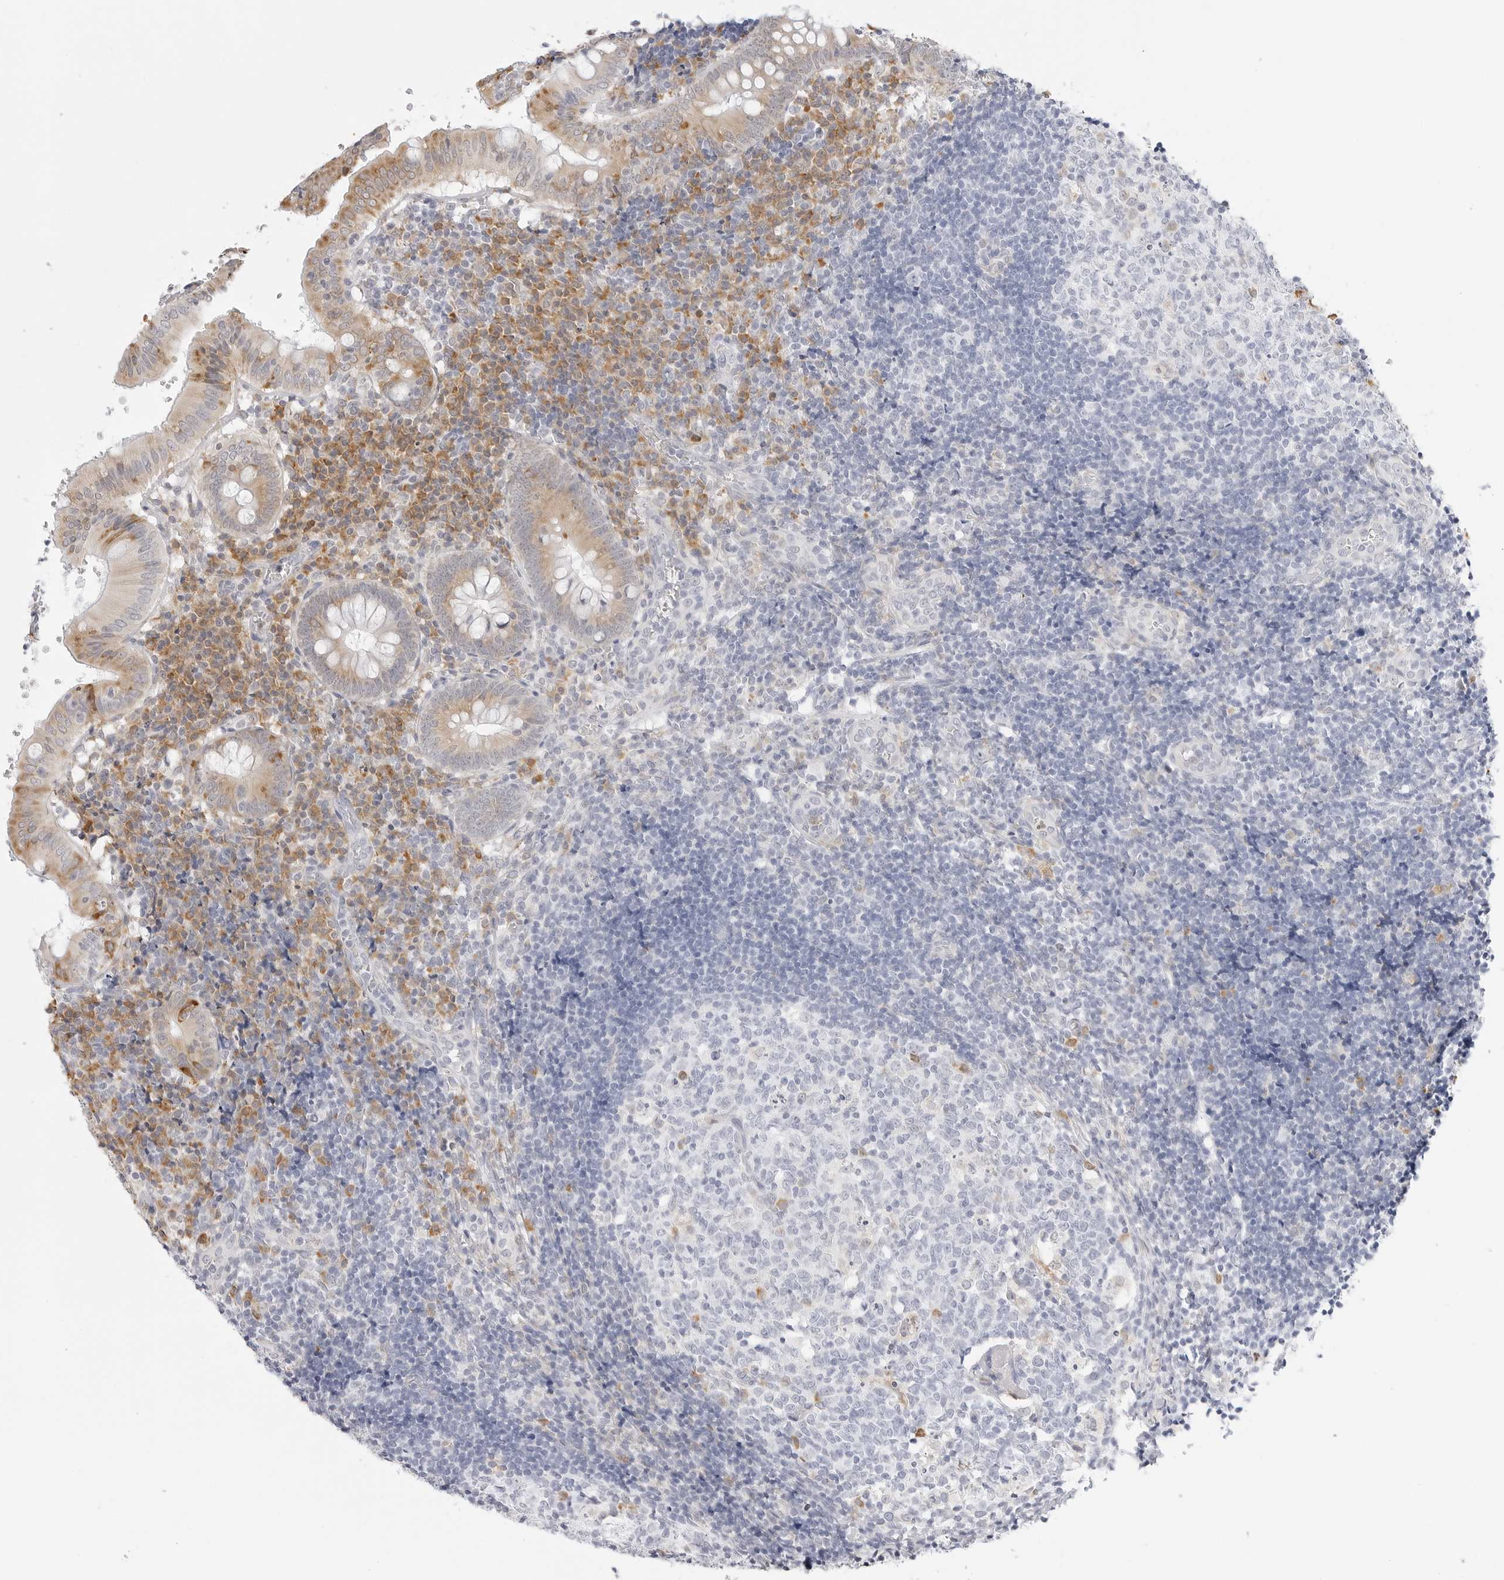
{"staining": {"intensity": "weak", "quantity": ">75%", "location": "cytoplasmic/membranous"}, "tissue": "appendix", "cell_type": "Glandular cells", "image_type": "normal", "snomed": [{"axis": "morphology", "description": "Normal tissue, NOS"}, {"axis": "topography", "description": "Appendix"}], "caption": "The image demonstrates immunohistochemical staining of normal appendix. There is weak cytoplasmic/membranous expression is present in approximately >75% of glandular cells.", "gene": "THEM4", "patient": {"sex": "male", "age": 8}}